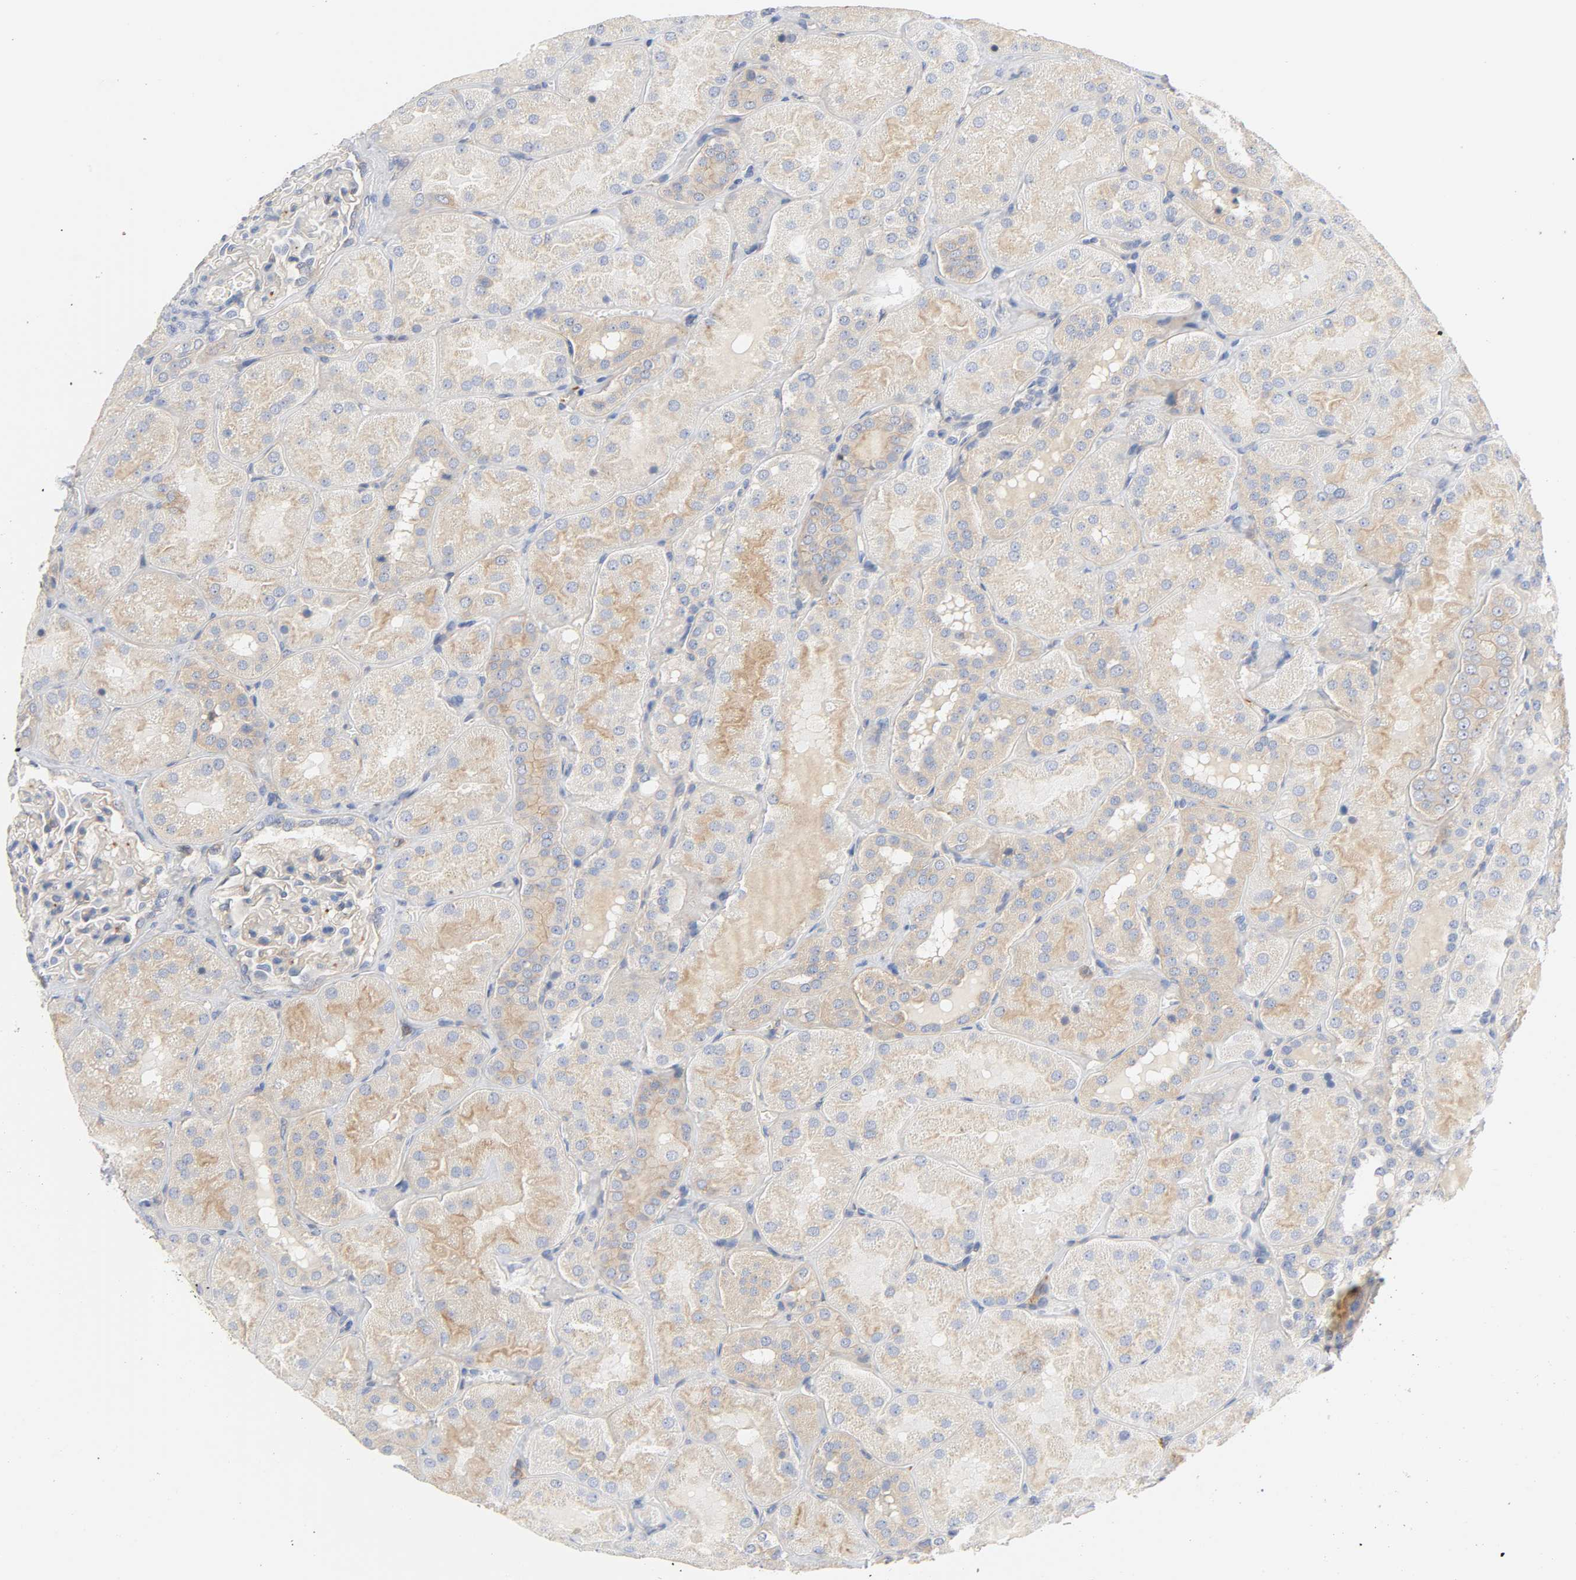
{"staining": {"intensity": "negative", "quantity": "none", "location": "none"}, "tissue": "kidney", "cell_type": "Cells in glomeruli", "image_type": "normal", "snomed": [{"axis": "morphology", "description": "Normal tissue, NOS"}, {"axis": "topography", "description": "Kidney"}], "caption": "Micrograph shows no protein positivity in cells in glomeruli of normal kidney.", "gene": "SRC", "patient": {"sex": "male", "age": 28}}